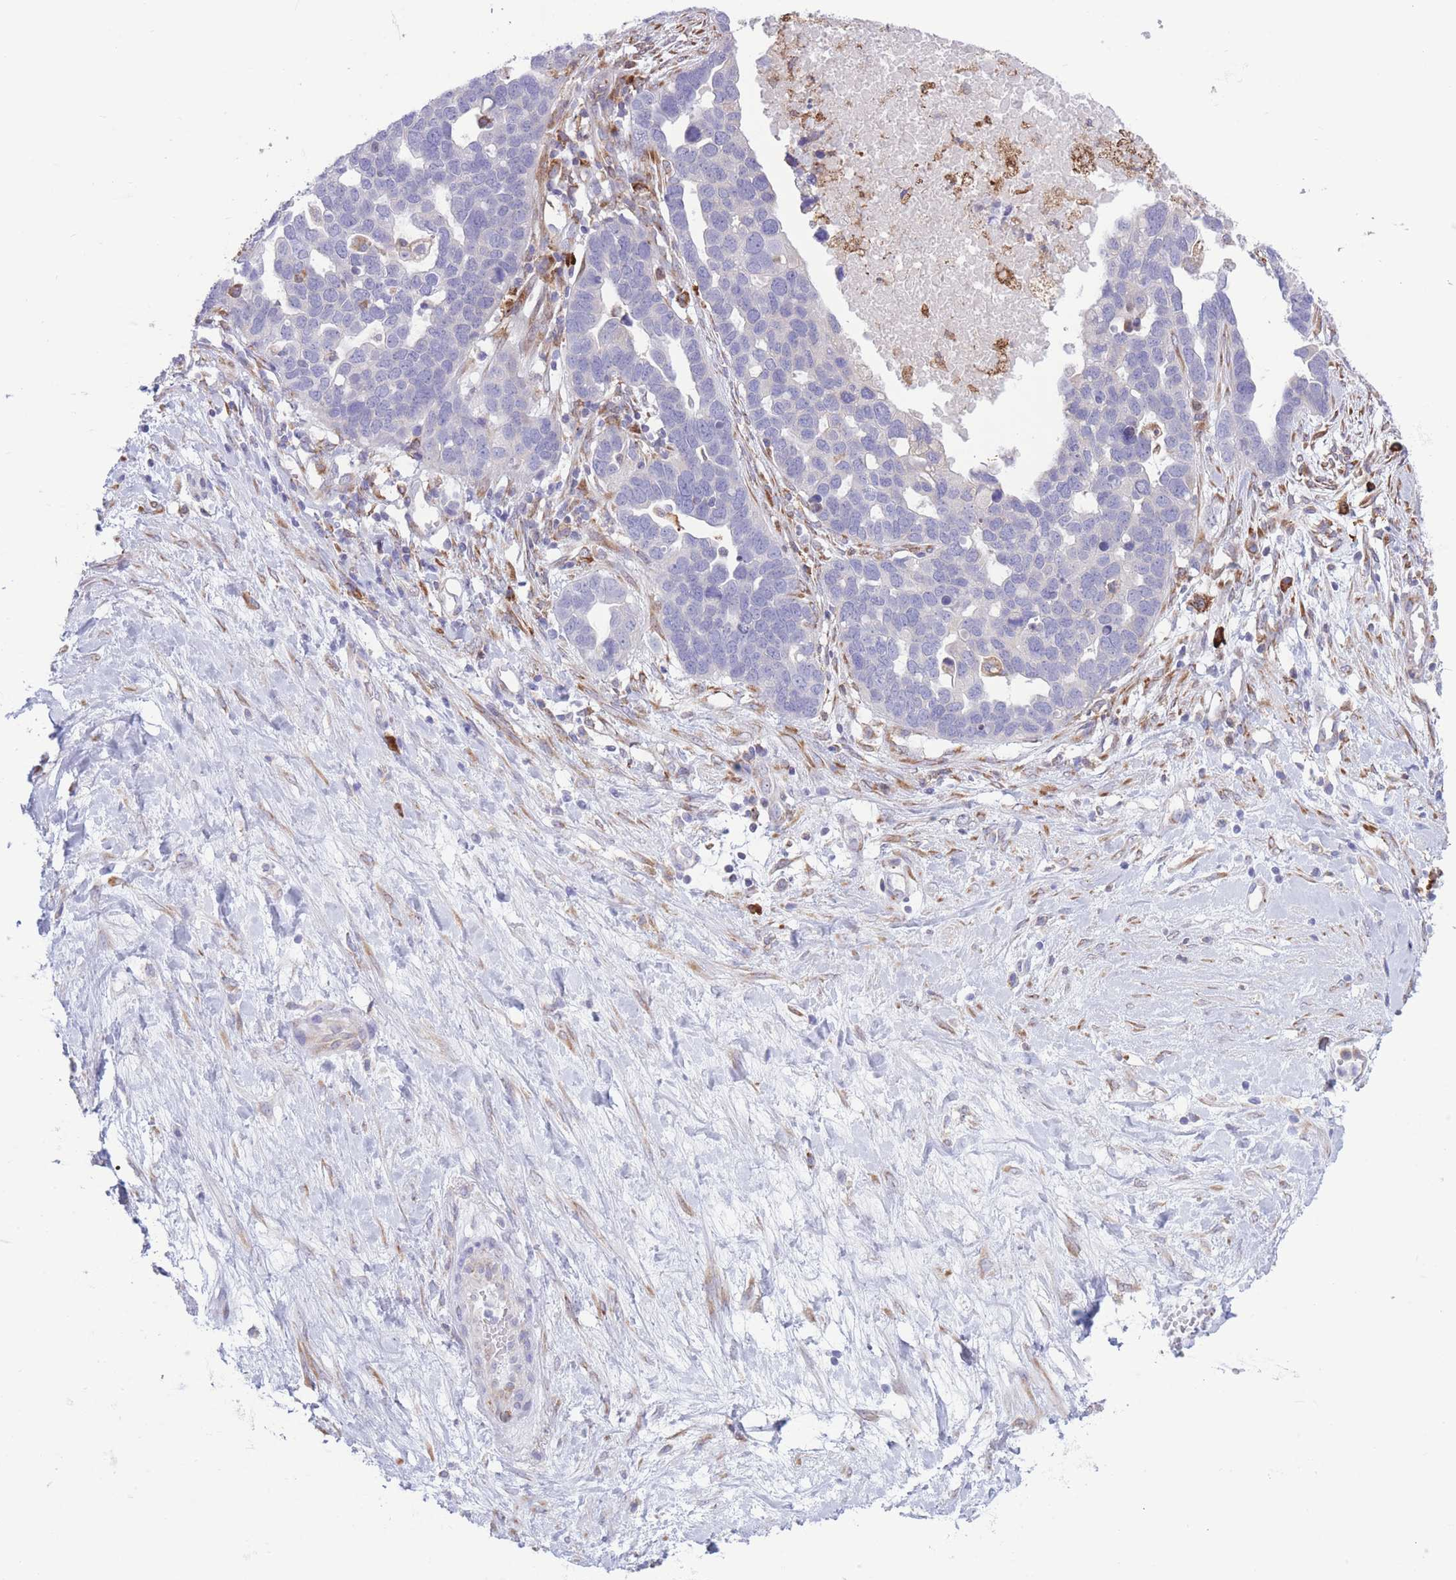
{"staining": {"intensity": "negative", "quantity": "none", "location": "none"}, "tissue": "ovarian cancer", "cell_type": "Tumor cells", "image_type": "cancer", "snomed": [{"axis": "morphology", "description": "Cystadenocarcinoma, serous, NOS"}, {"axis": "topography", "description": "Ovary"}], "caption": "Protein analysis of ovarian serous cystadenocarcinoma demonstrates no significant positivity in tumor cells. (Brightfield microscopy of DAB (3,3'-diaminobenzidine) immunohistochemistry (IHC) at high magnification).", "gene": "MYDGF", "patient": {"sex": "female", "age": 54}}